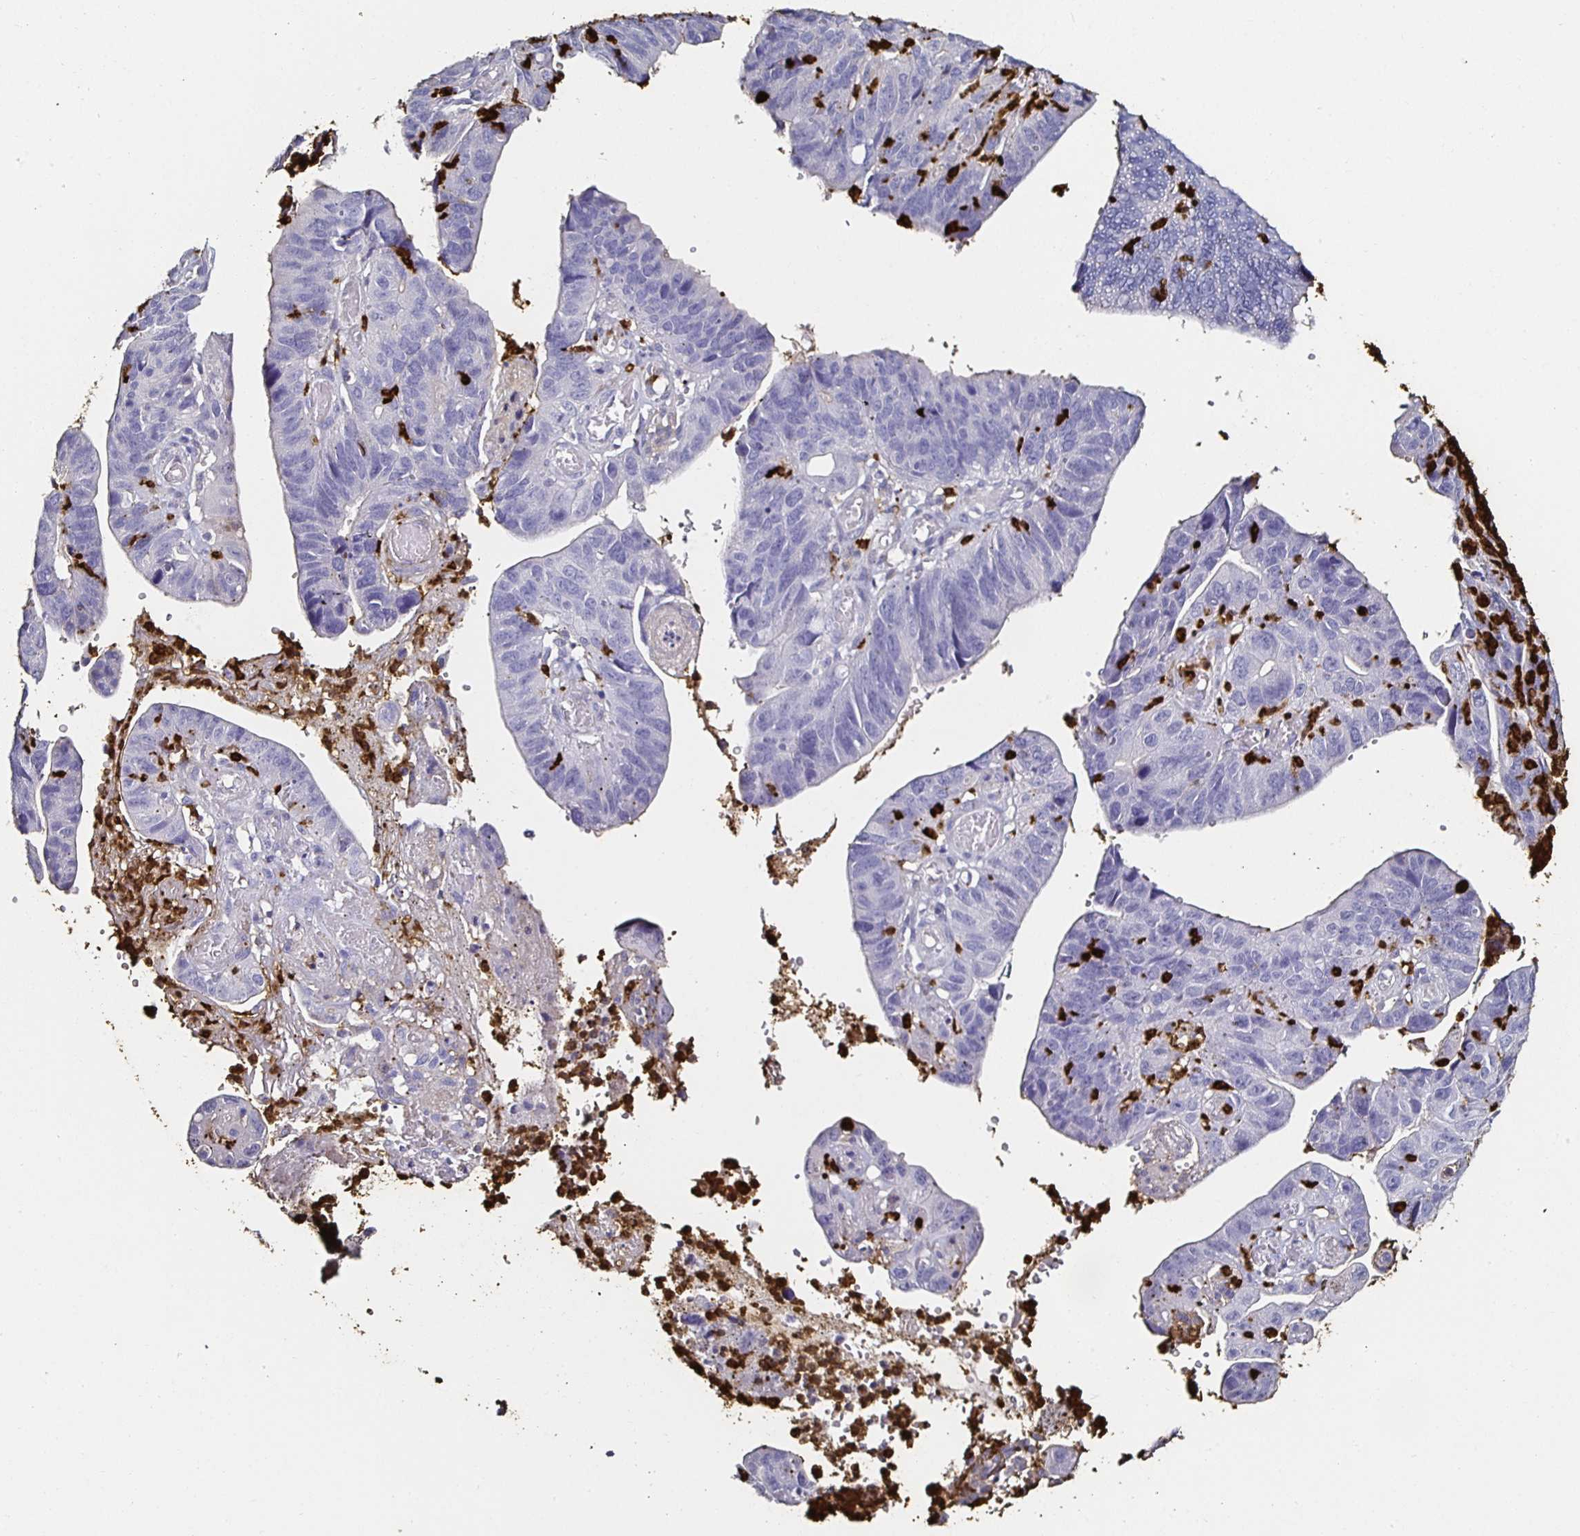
{"staining": {"intensity": "negative", "quantity": "none", "location": "none"}, "tissue": "stomach cancer", "cell_type": "Tumor cells", "image_type": "cancer", "snomed": [{"axis": "morphology", "description": "Adenocarcinoma, NOS"}, {"axis": "topography", "description": "Stomach"}], "caption": "This is an immunohistochemistry (IHC) micrograph of human stomach adenocarcinoma. There is no positivity in tumor cells.", "gene": "TLR4", "patient": {"sex": "male", "age": 59}}